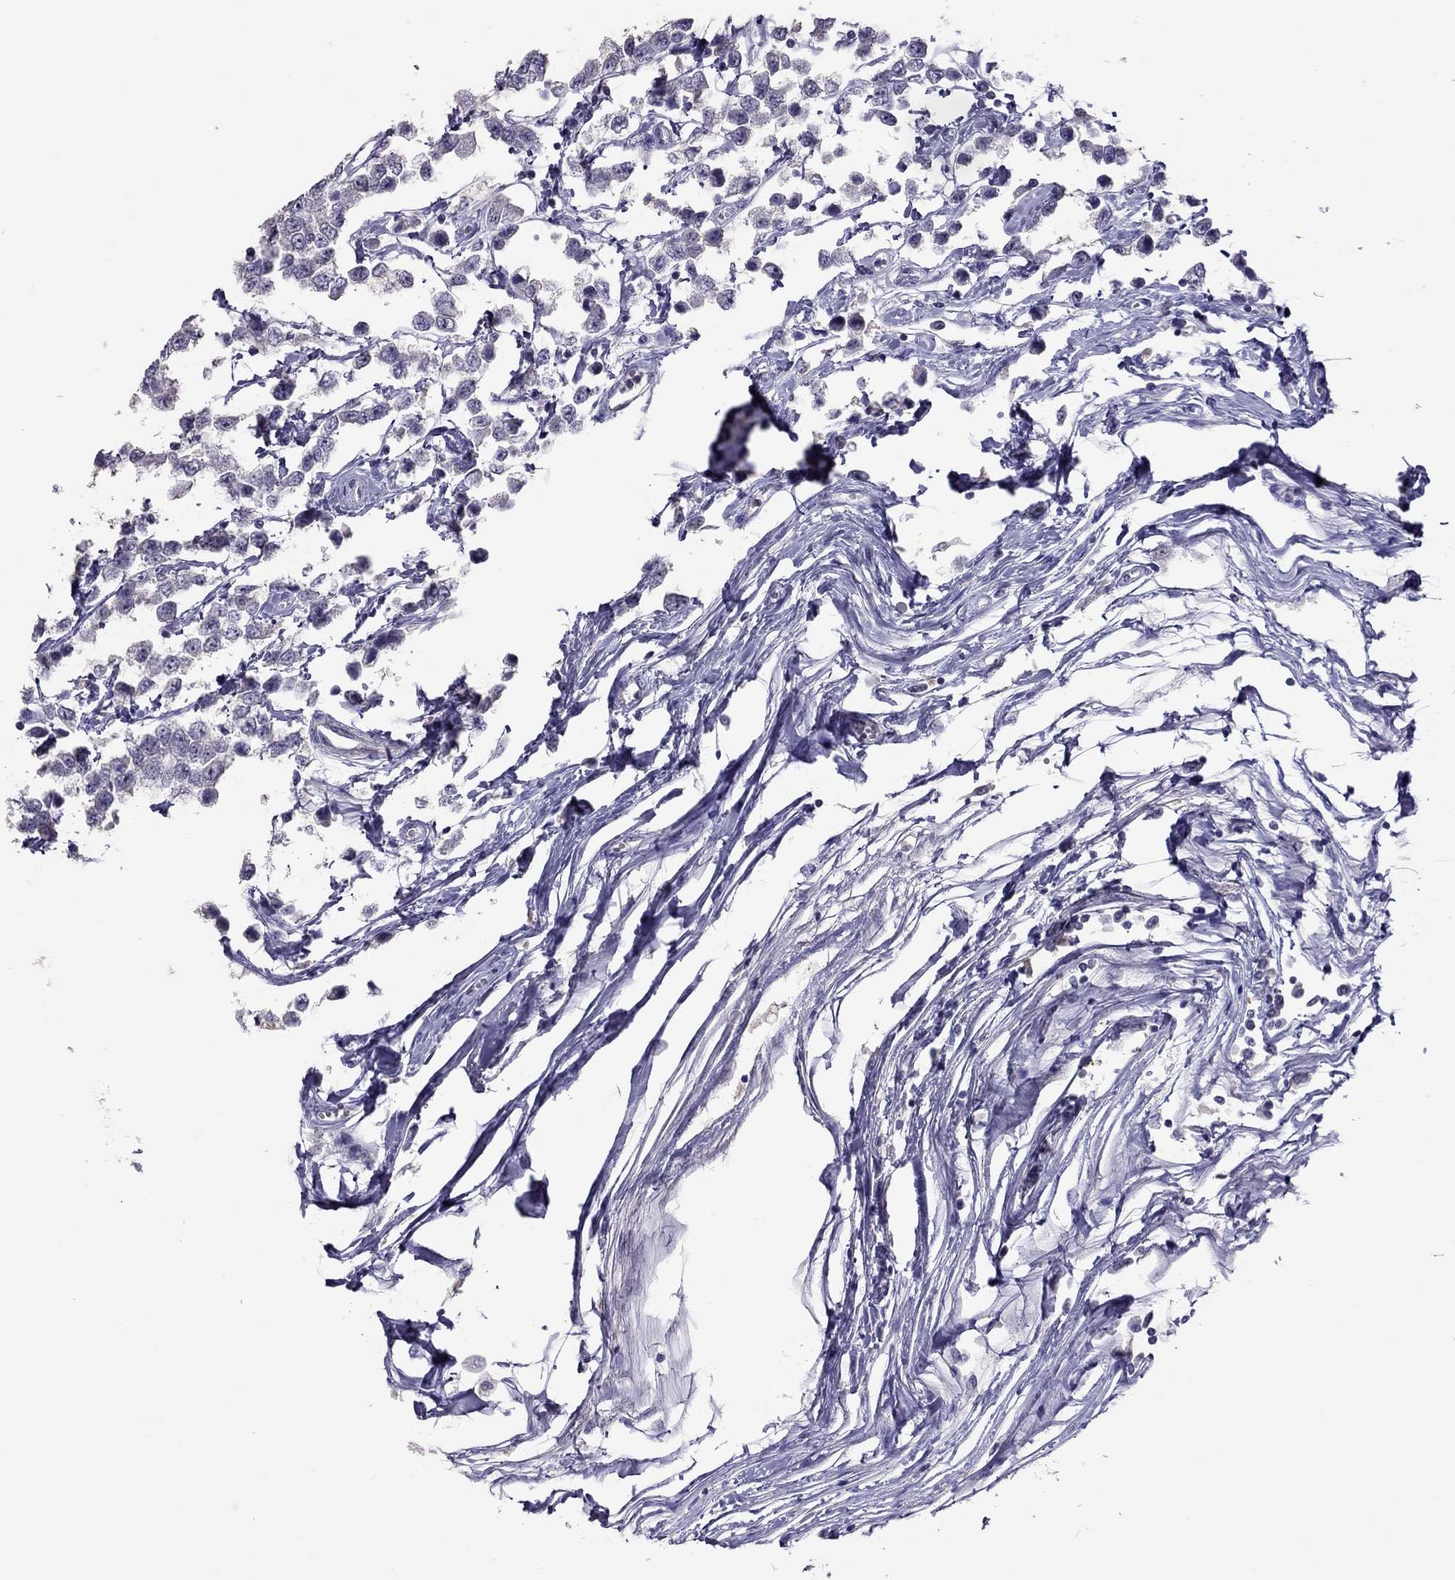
{"staining": {"intensity": "negative", "quantity": "none", "location": "none"}, "tissue": "testis cancer", "cell_type": "Tumor cells", "image_type": "cancer", "snomed": [{"axis": "morphology", "description": "Seminoma, NOS"}, {"axis": "topography", "description": "Testis"}], "caption": "A high-resolution micrograph shows immunohistochemistry (IHC) staining of testis cancer (seminoma), which demonstrates no significant staining in tumor cells.", "gene": "LRRC46", "patient": {"sex": "male", "age": 34}}